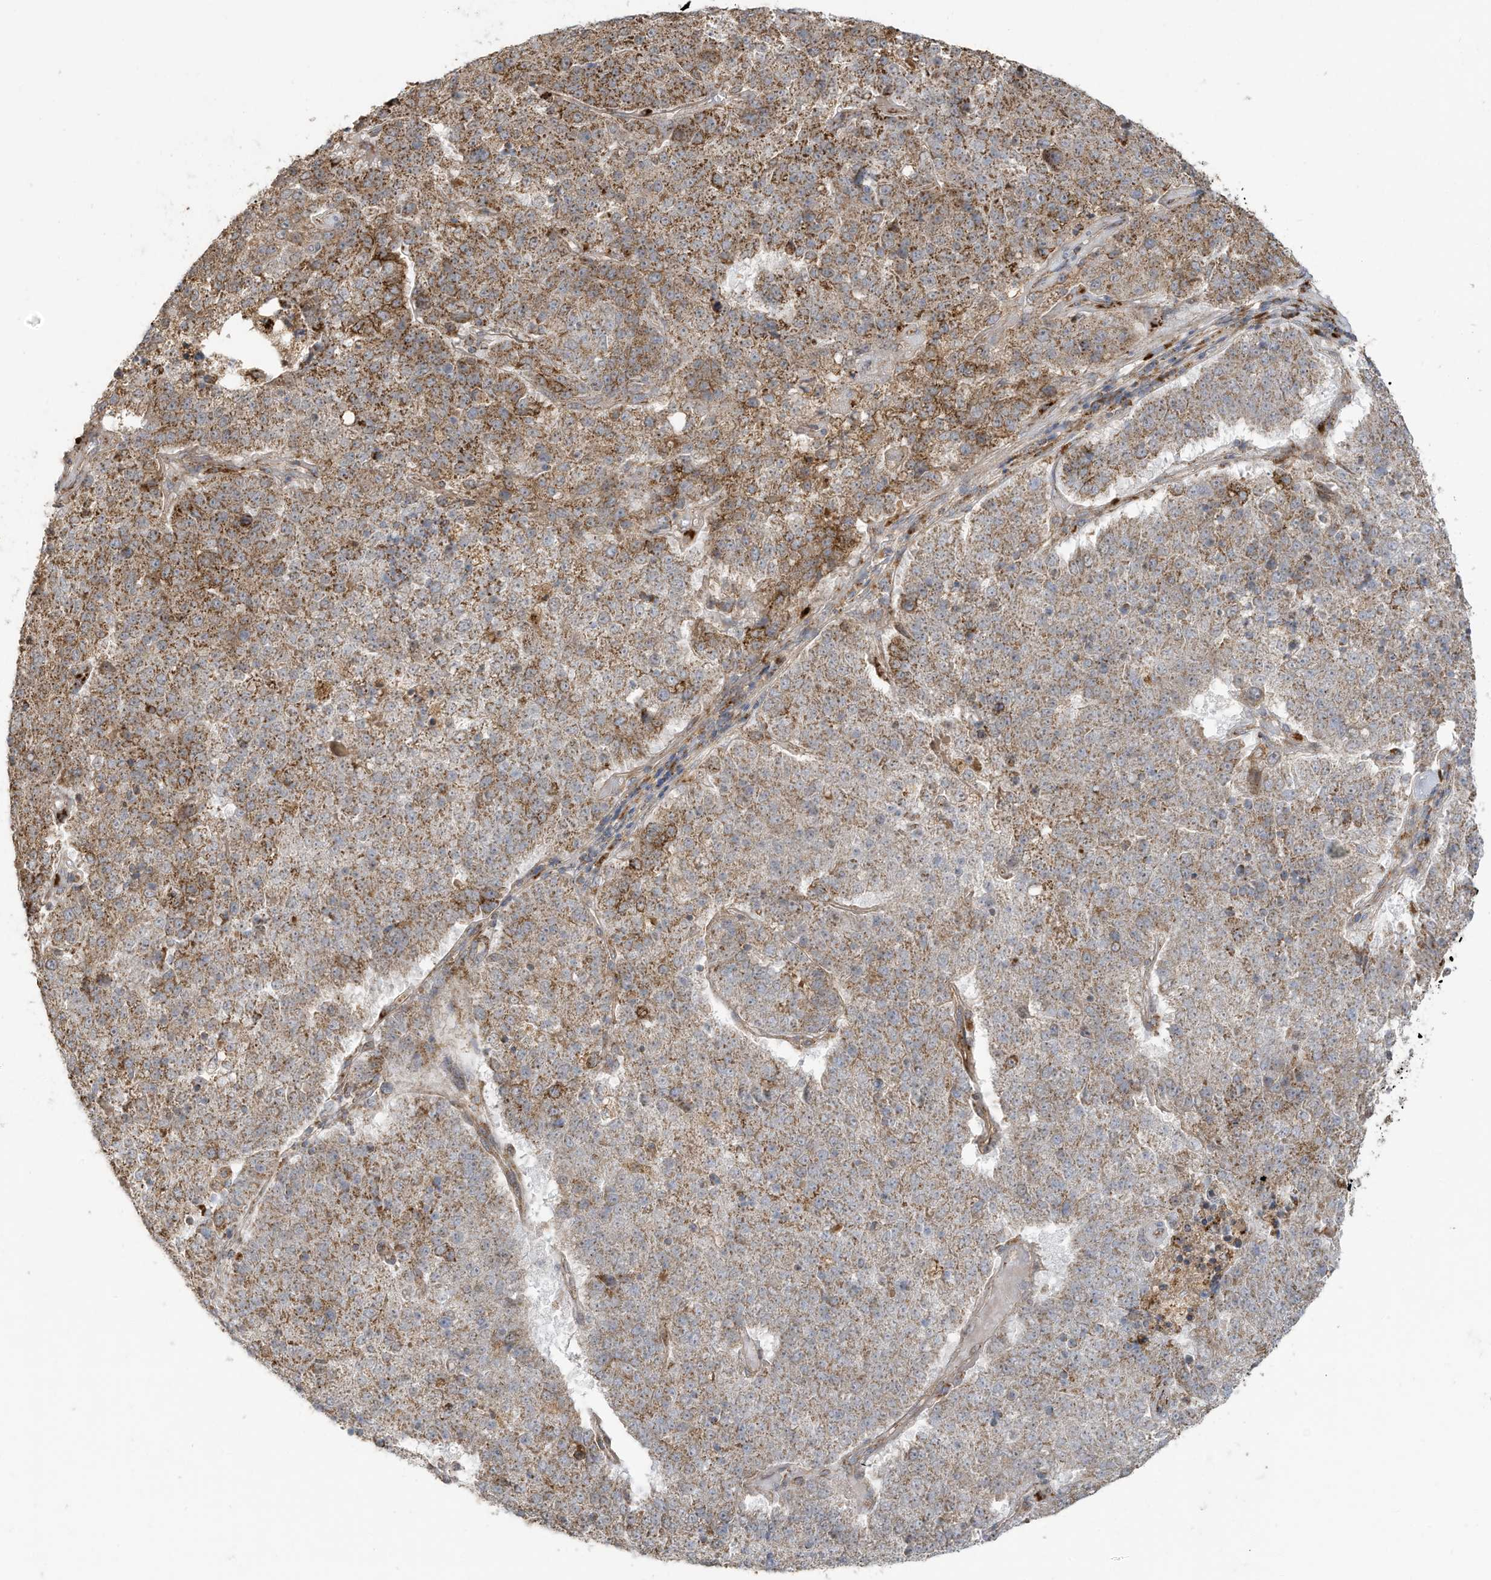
{"staining": {"intensity": "moderate", "quantity": "25%-75%", "location": "cytoplasmic/membranous"}, "tissue": "pancreatic cancer", "cell_type": "Tumor cells", "image_type": "cancer", "snomed": [{"axis": "morphology", "description": "Adenocarcinoma, NOS"}, {"axis": "topography", "description": "Pancreas"}], "caption": "Protein expression analysis of human pancreatic cancer reveals moderate cytoplasmic/membranous positivity in approximately 25%-75% of tumor cells. (brown staining indicates protein expression, while blue staining denotes nuclei).", "gene": "C2orf74", "patient": {"sex": "female", "age": 61}}